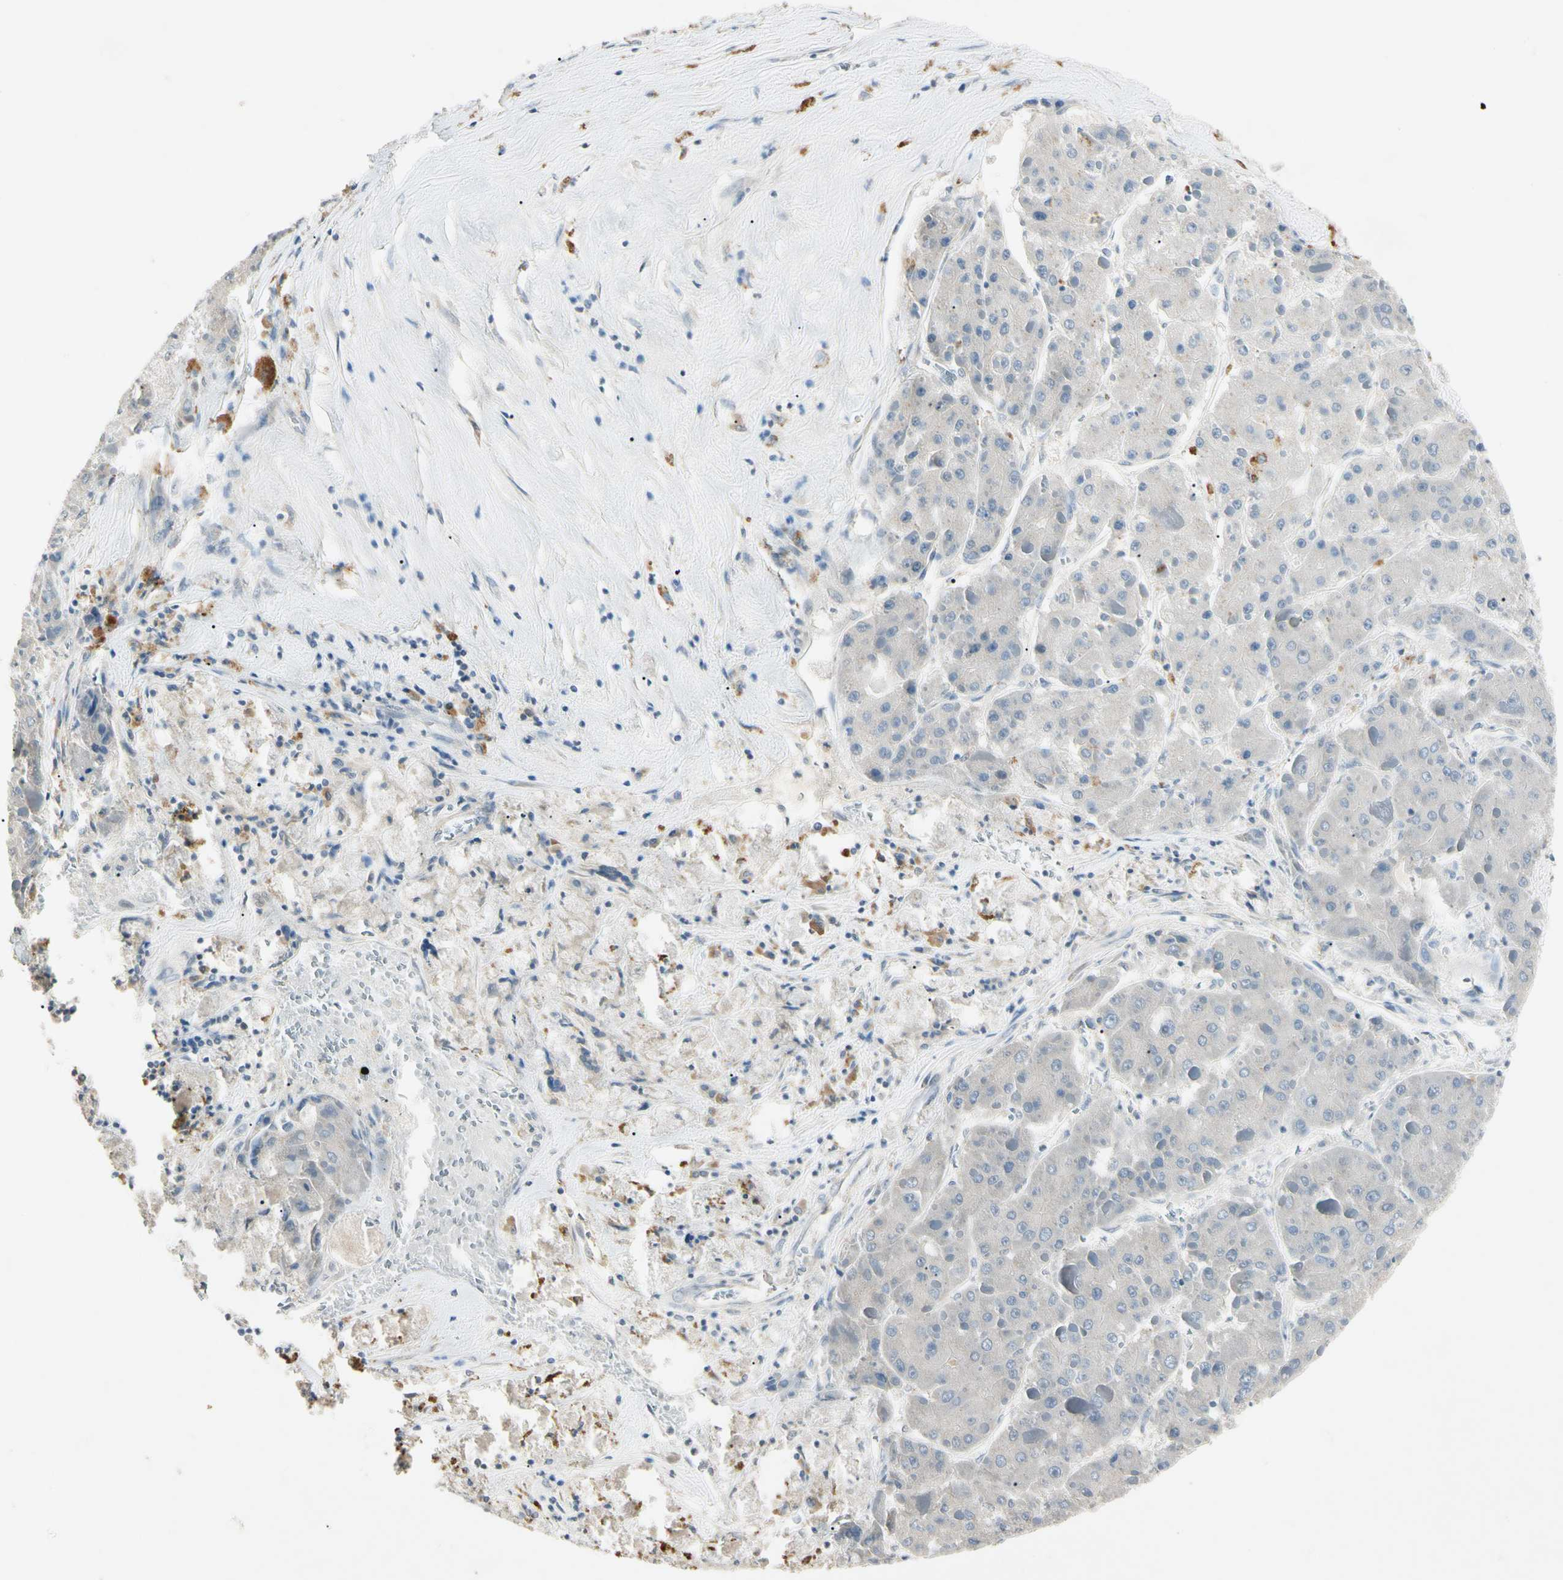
{"staining": {"intensity": "negative", "quantity": "none", "location": "none"}, "tissue": "liver cancer", "cell_type": "Tumor cells", "image_type": "cancer", "snomed": [{"axis": "morphology", "description": "Carcinoma, Hepatocellular, NOS"}, {"axis": "topography", "description": "Liver"}], "caption": "Liver cancer stained for a protein using immunohistochemistry (IHC) displays no positivity tumor cells.", "gene": "PRSS21", "patient": {"sex": "female", "age": 73}}